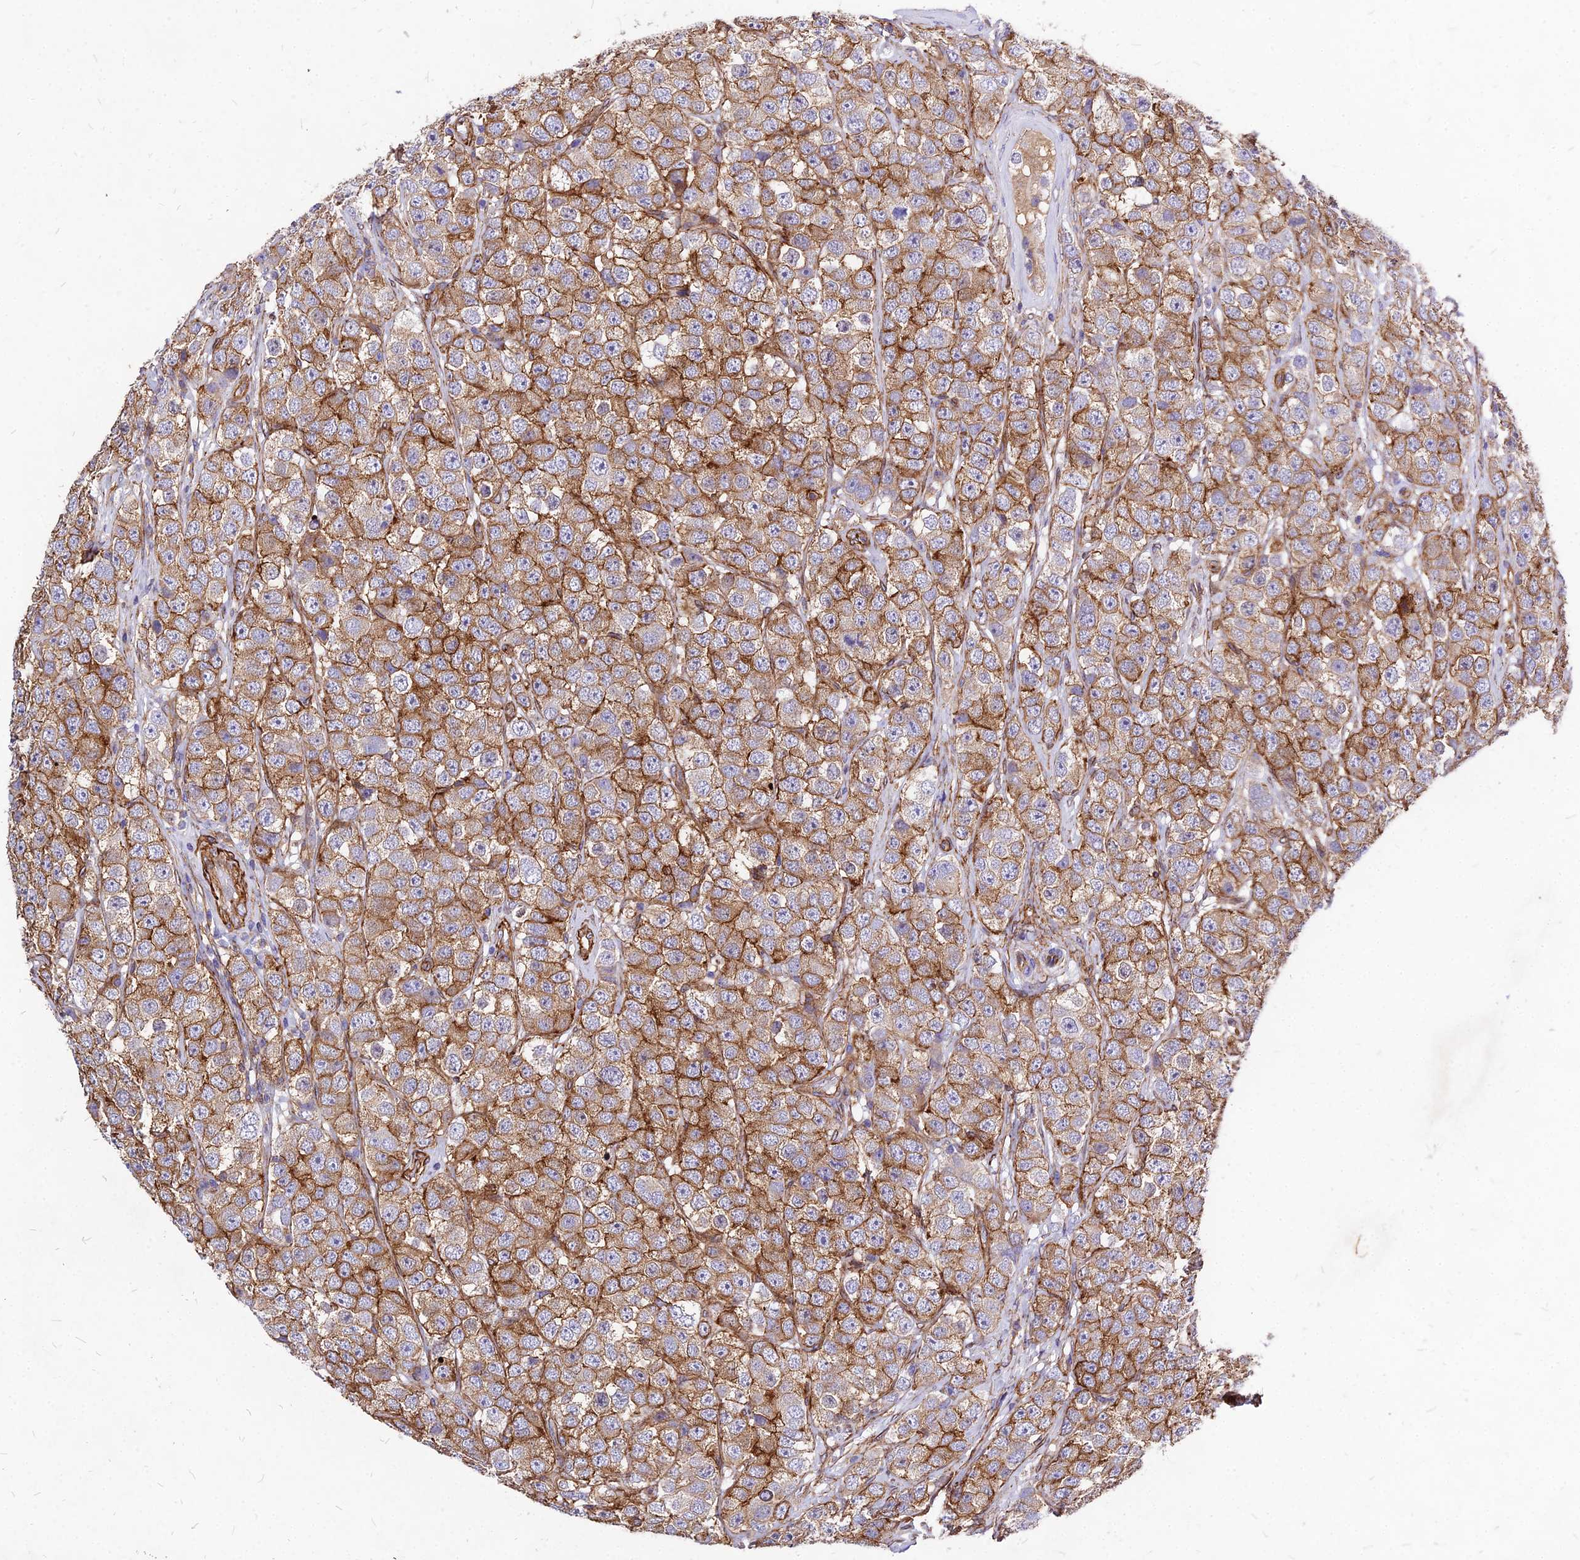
{"staining": {"intensity": "moderate", "quantity": ">75%", "location": "cytoplasmic/membranous"}, "tissue": "testis cancer", "cell_type": "Tumor cells", "image_type": "cancer", "snomed": [{"axis": "morphology", "description": "Seminoma, NOS"}, {"axis": "topography", "description": "Testis"}], "caption": "Moderate cytoplasmic/membranous positivity for a protein is seen in approximately >75% of tumor cells of testis cancer (seminoma) using IHC.", "gene": "EFCC1", "patient": {"sex": "male", "age": 28}}